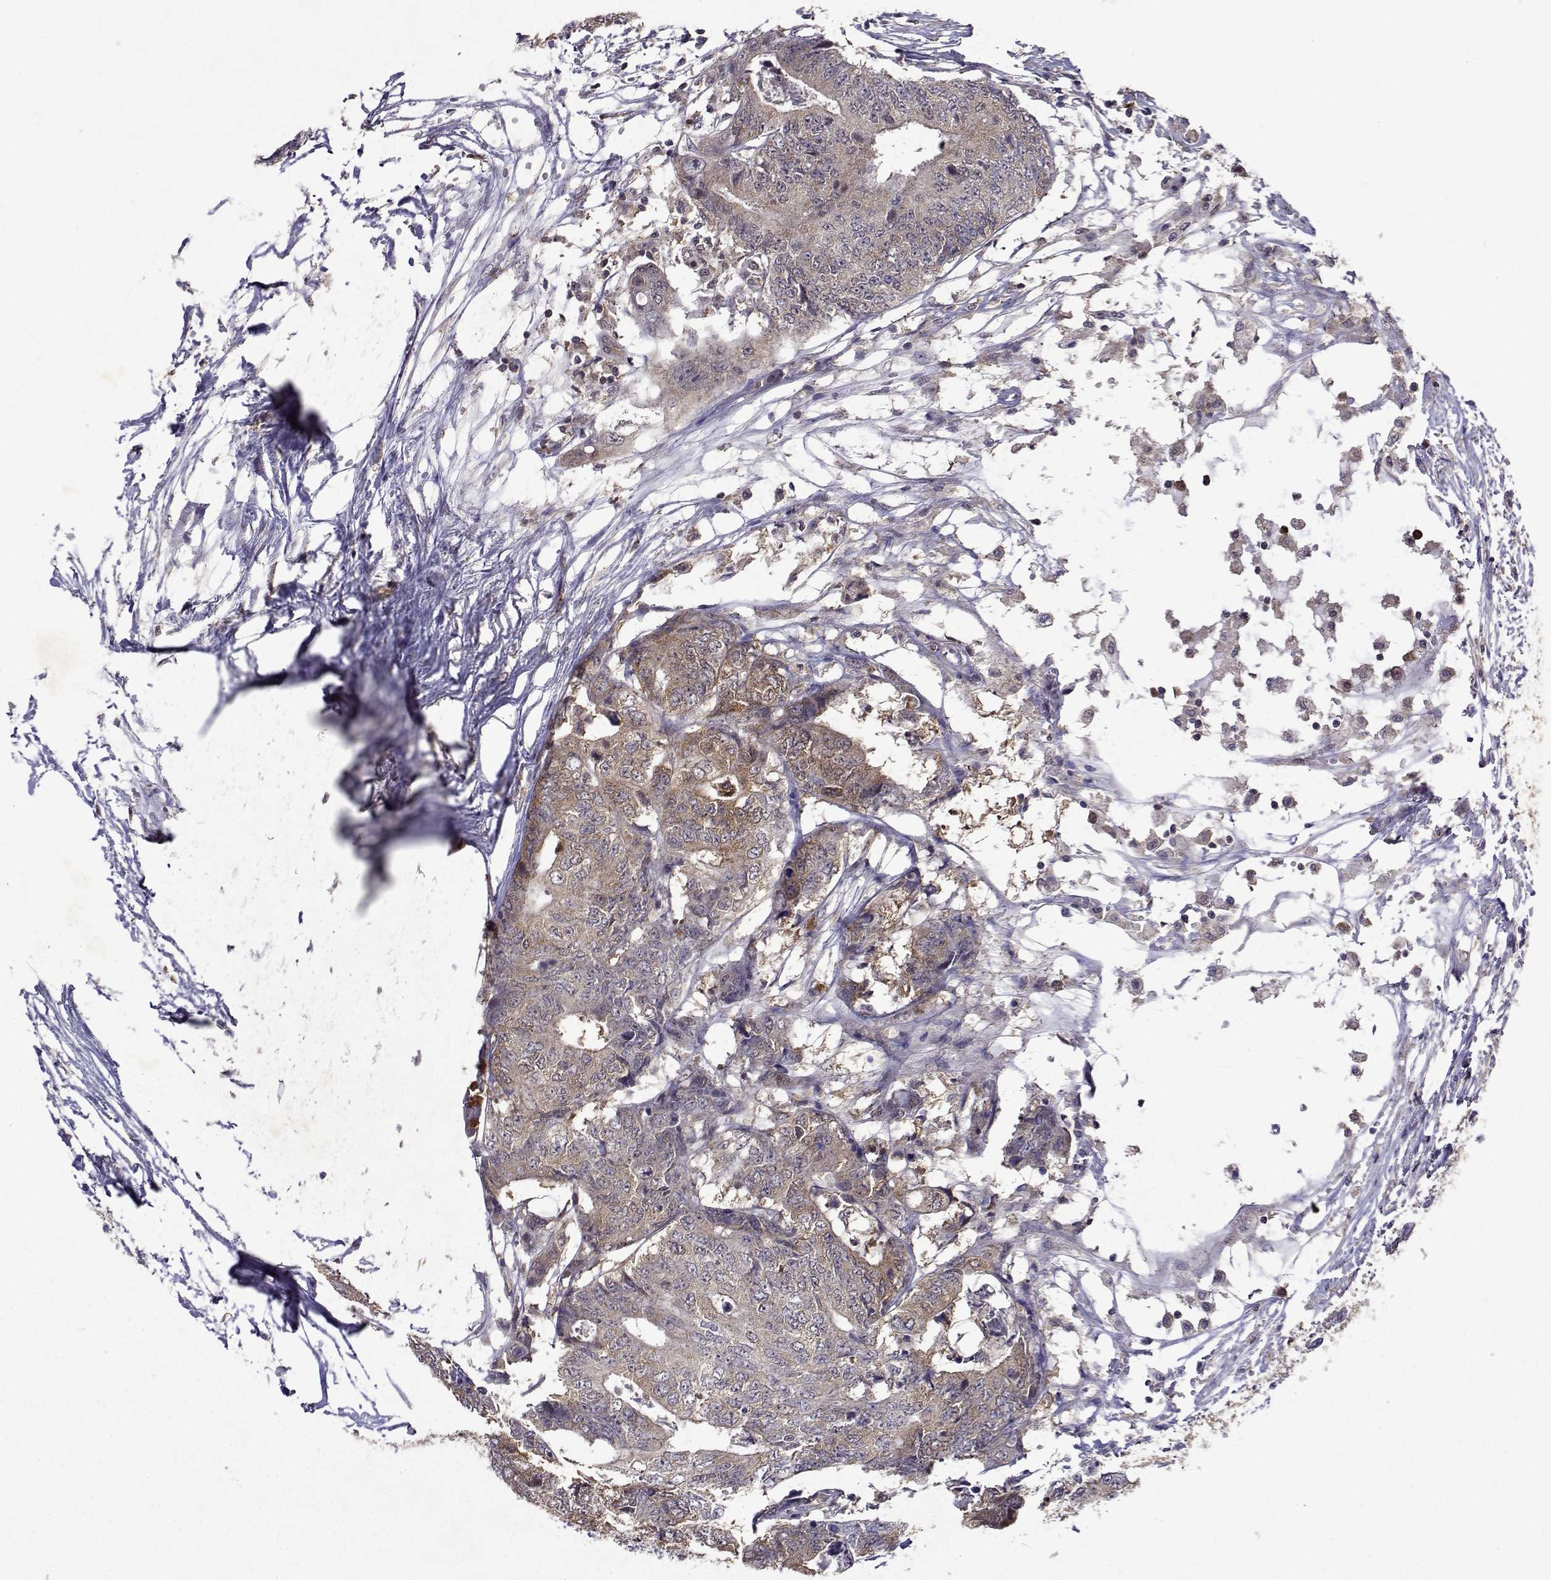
{"staining": {"intensity": "weak", "quantity": ">75%", "location": "cytoplasmic/membranous"}, "tissue": "colorectal cancer", "cell_type": "Tumor cells", "image_type": "cancer", "snomed": [{"axis": "morphology", "description": "Adenocarcinoma, NOS"}, {"axis": "topography", "description": "Colon"}], "caption": "A brown stain highlights weak cytoplasmic/membranous expression of a protein in adenocarcinoma (colorectal) tumor cells.", "gene": "APAF1", "patient": {"sex": "female", "age": 48}}